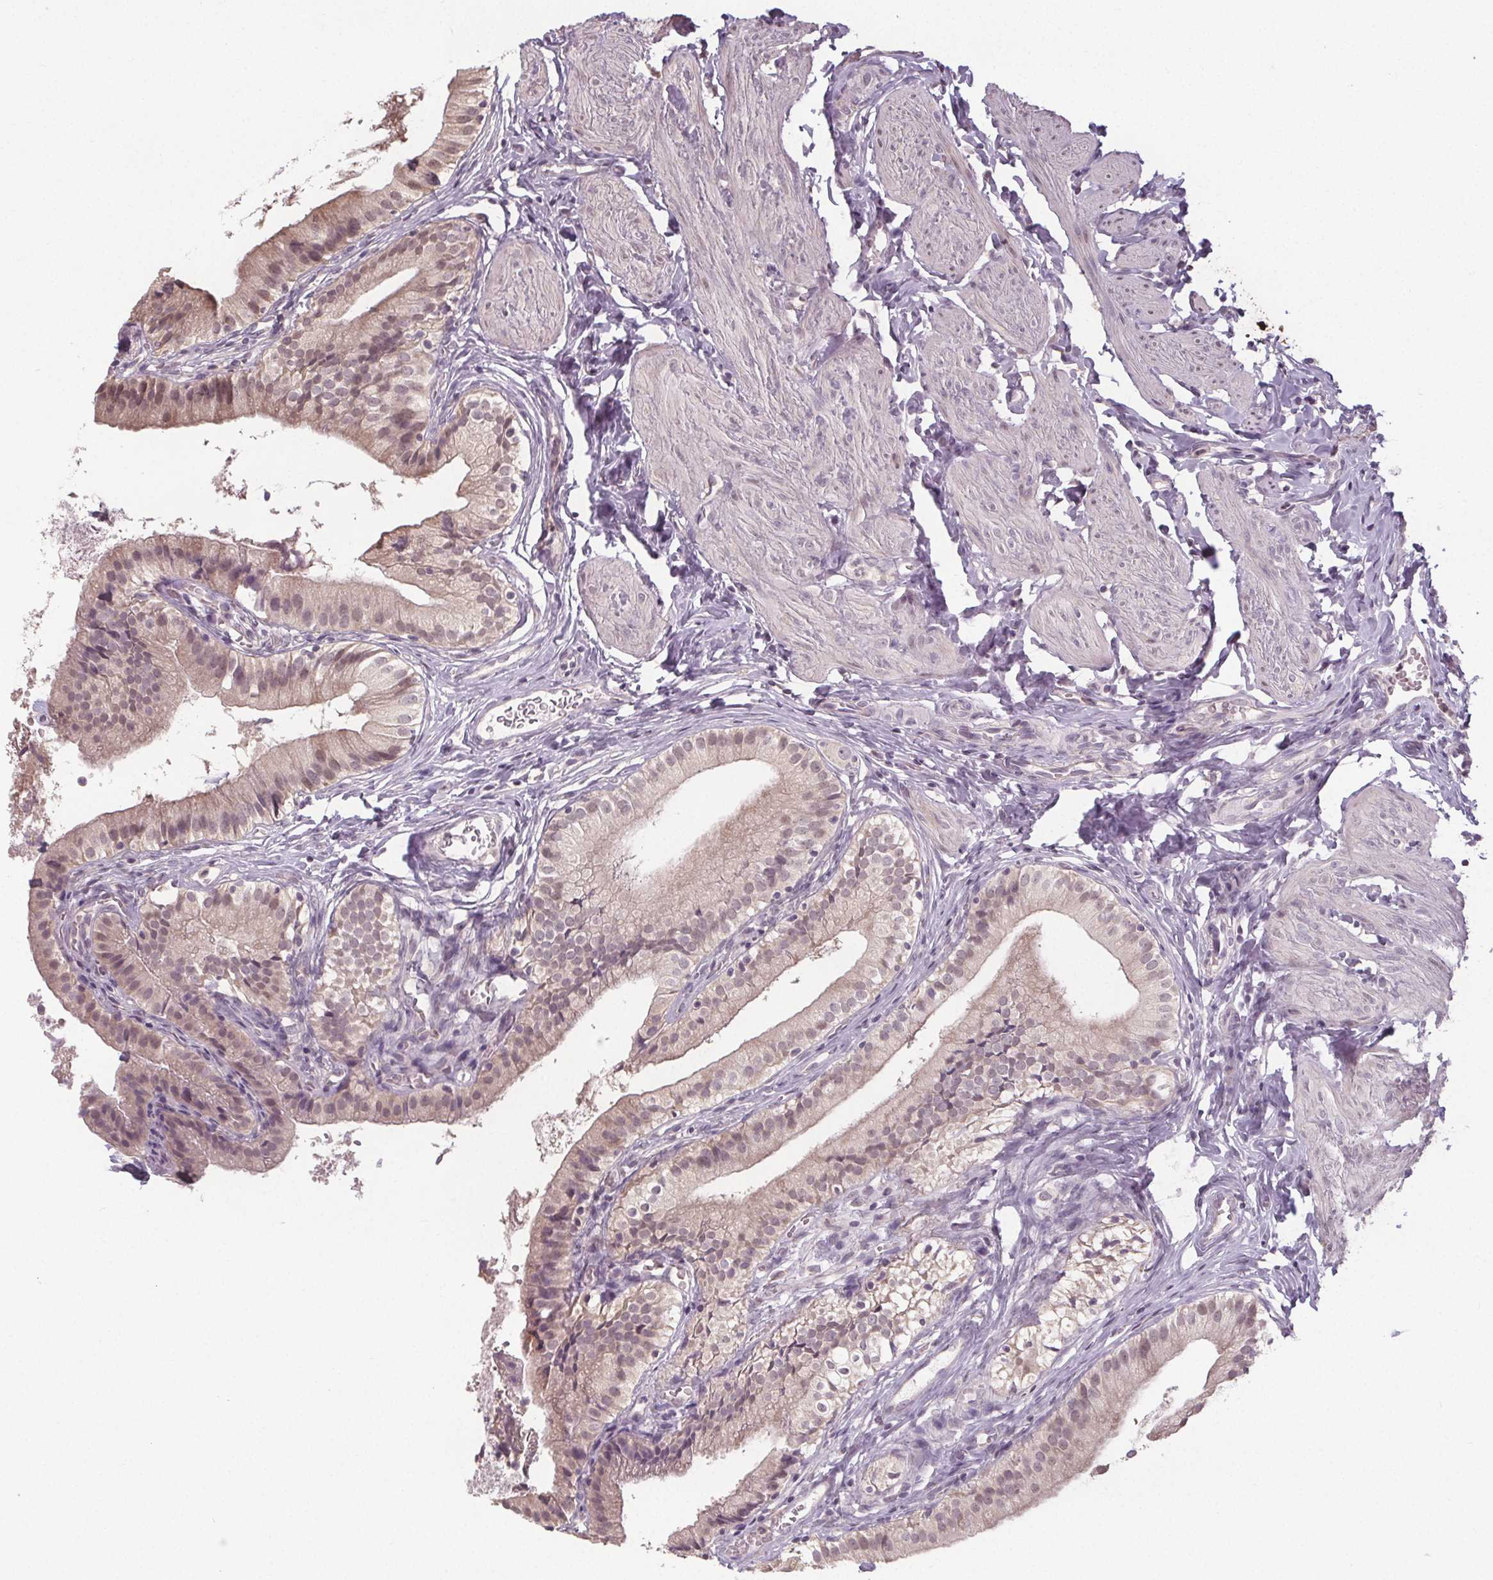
{"staining": {"intensity": "weak", "quantity": "25%-75%", "location": "cytoplasmic/membranous,nuclear"}, "tissue": "gallbladder", "cell_type": "Glandular cells", "image_type": "normal", "snomed": [{"axis": "morphology", "description": "Normal tissue, NOS"}, {"axis": "topography", "description": "Gallbladder"}], "caption": "Weak cytoplasmic/membranous,nuclear staining for a protein is present in about 25%-75% of glandular cells of unremarkable gallbladder using immunohistochemistry (IHC).", "gene": "SLC26A2", "patient": {"sex": "female", "age": 47}}